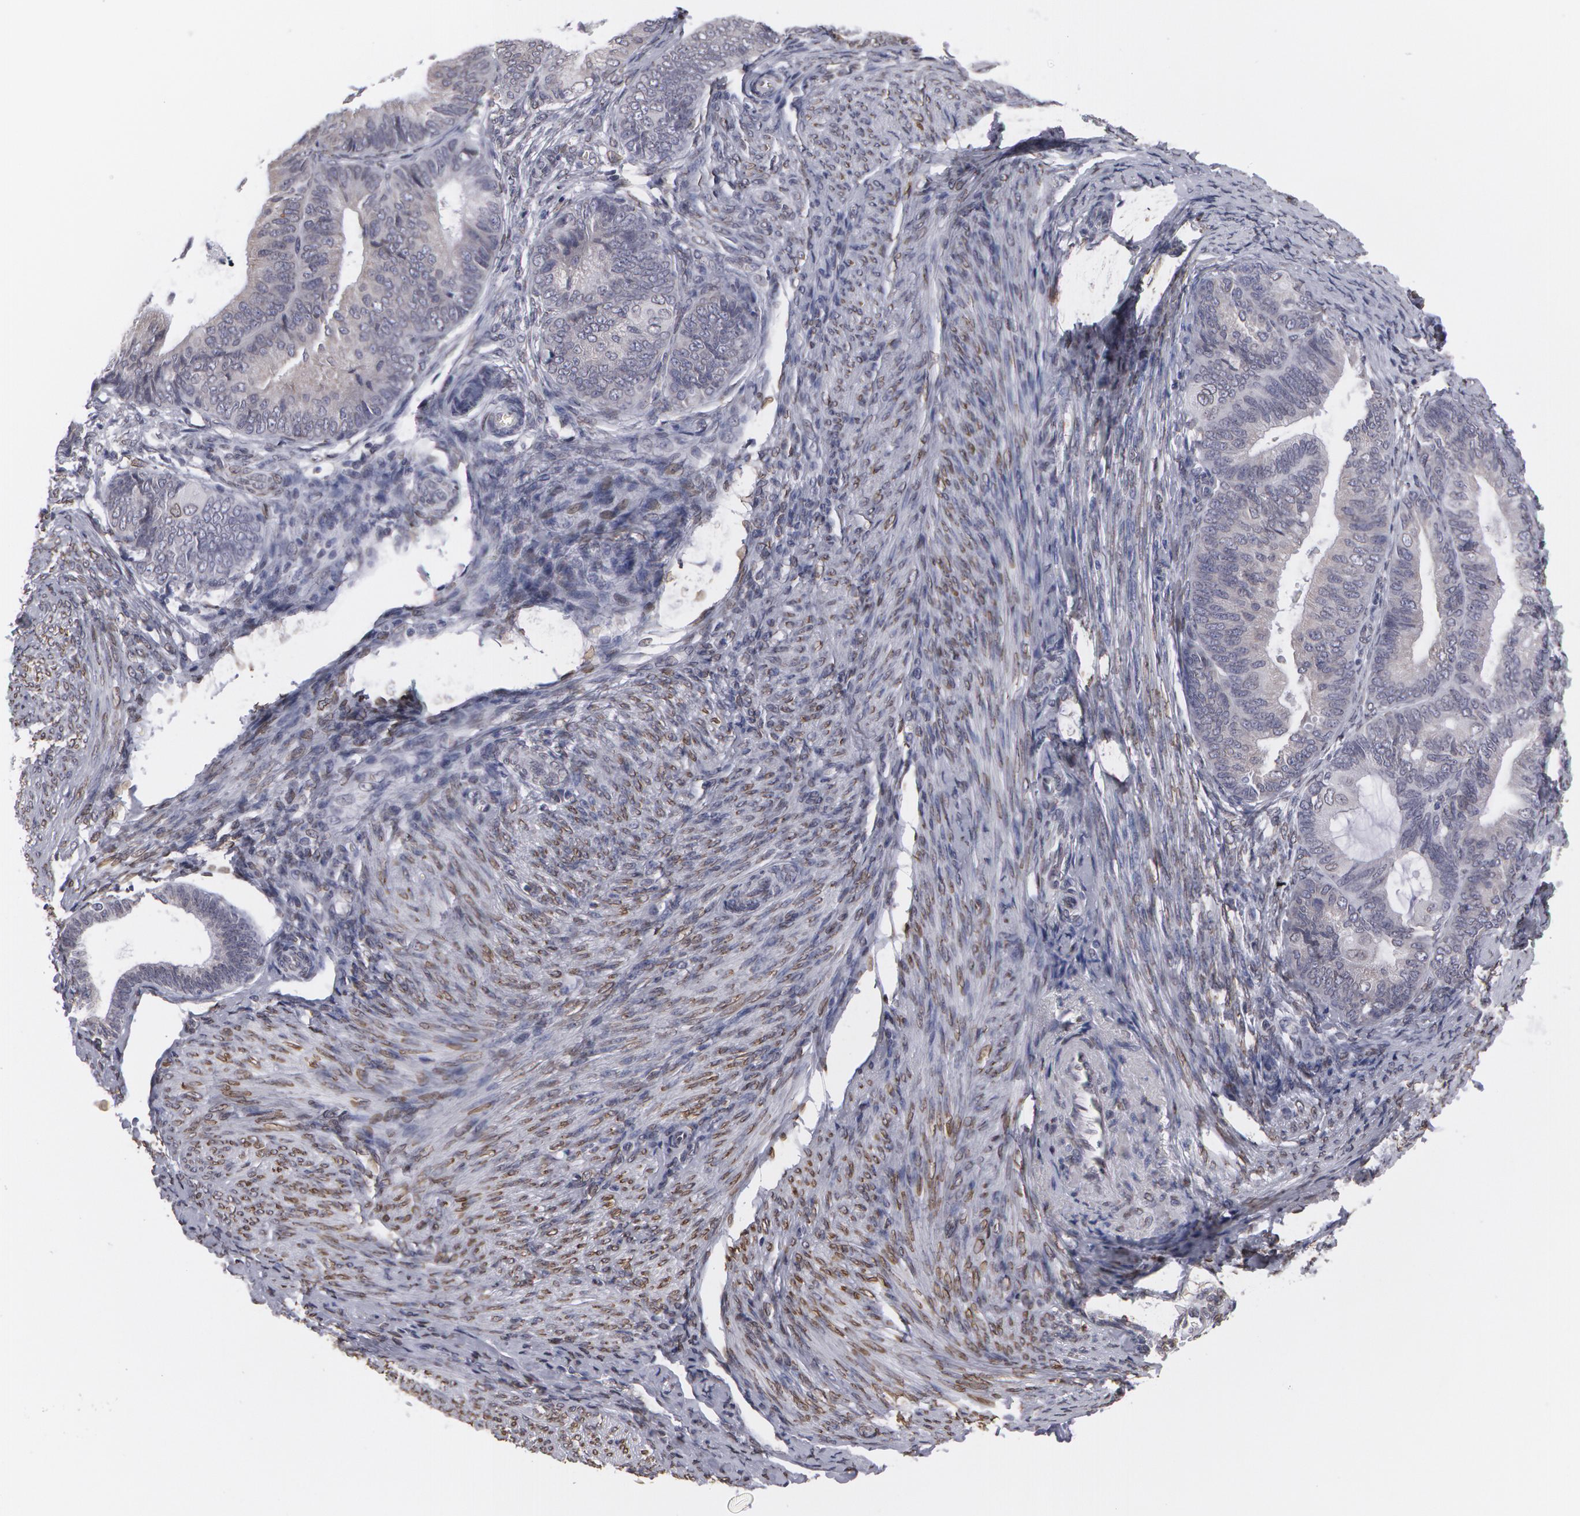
{"staining": {"intensity": "negative", "quantity": "none", "location": "none"}, "tissue": "endometrial cancer", "cell_type": "Tumor cells", "image_type": "cancer", "snomed": [{"axis": "morphology", "description": "Adenocarcinoma, NOS"}, {"axis": "topography", "description": "Endometrium"}], "caption": "Photomicrograph shows no significant protein positivity in tumor cells of endometrial adenocarcinoma. (DAB (3,3'-diaminobenzidine) immunohistochemistry (IHC), high magnification).", "gene": "EMD", "patient": {"sex": "female", "age": 63}}